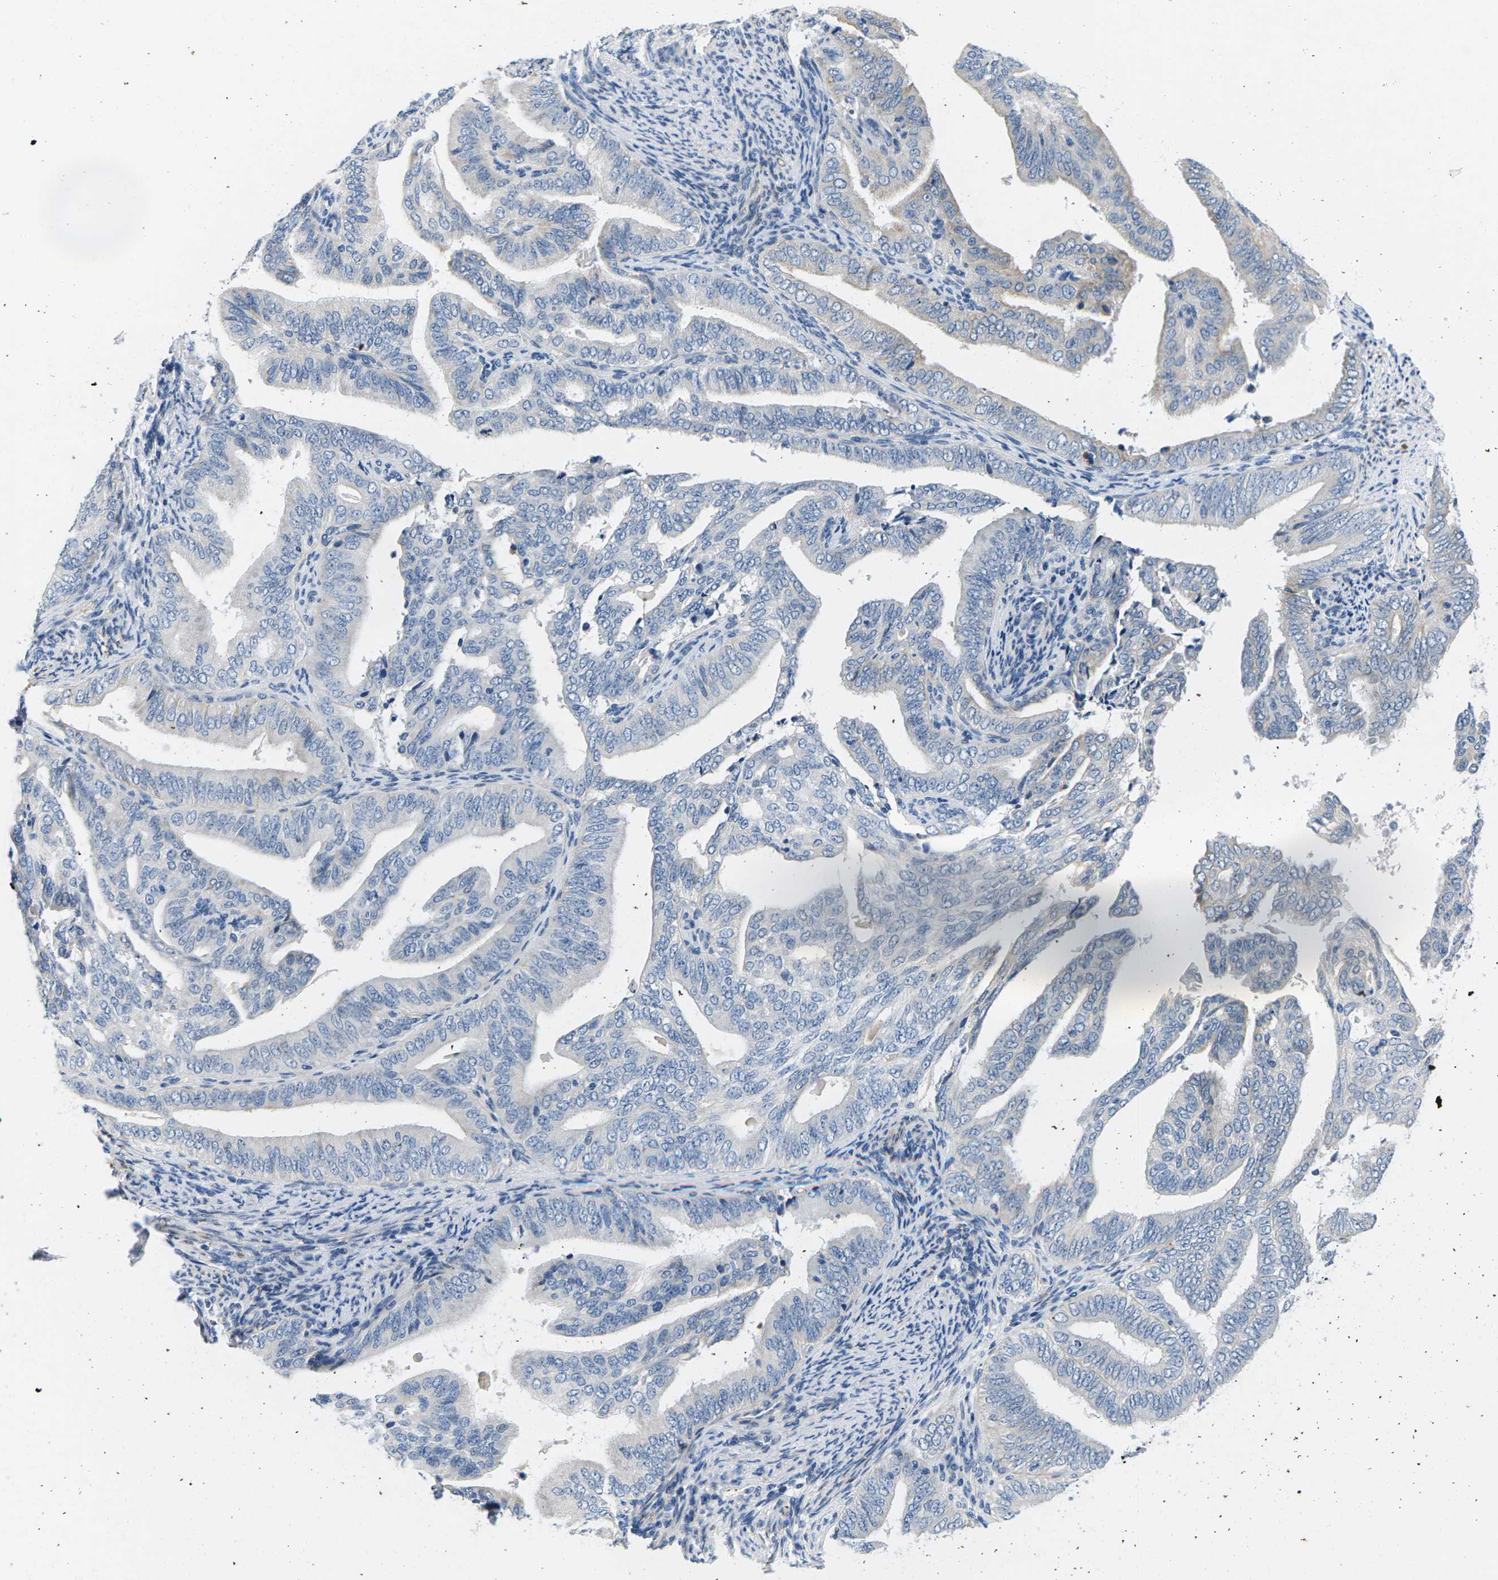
{"staining": {"intensity": "weak", "quantity": "25%-75%", "location": "cytoplasmic/membranous"}, "tissue": "endometrial cancer", "cell_type": "Tumor cells", "image_type": "cancer", "snomed": [{"axis": "morphology", "description": "Adenocarcinoma, NOS"}, {"axis": "topography", "description": "Endometrium"}], "caption": "Protein expression analysis of human adenocarcinoma (endometrial) reveals weak cytoplasmic/membranous positivity in about 25%-75% of tumor cells. Using DAB (3,3'-diaminobenzidine) (brown) and hematoxylin (blue) stains, captured at high magnification using brightfield microscopy.", "gene": "TSPAN2", "patient": {"sex": "female", "age": 58}}